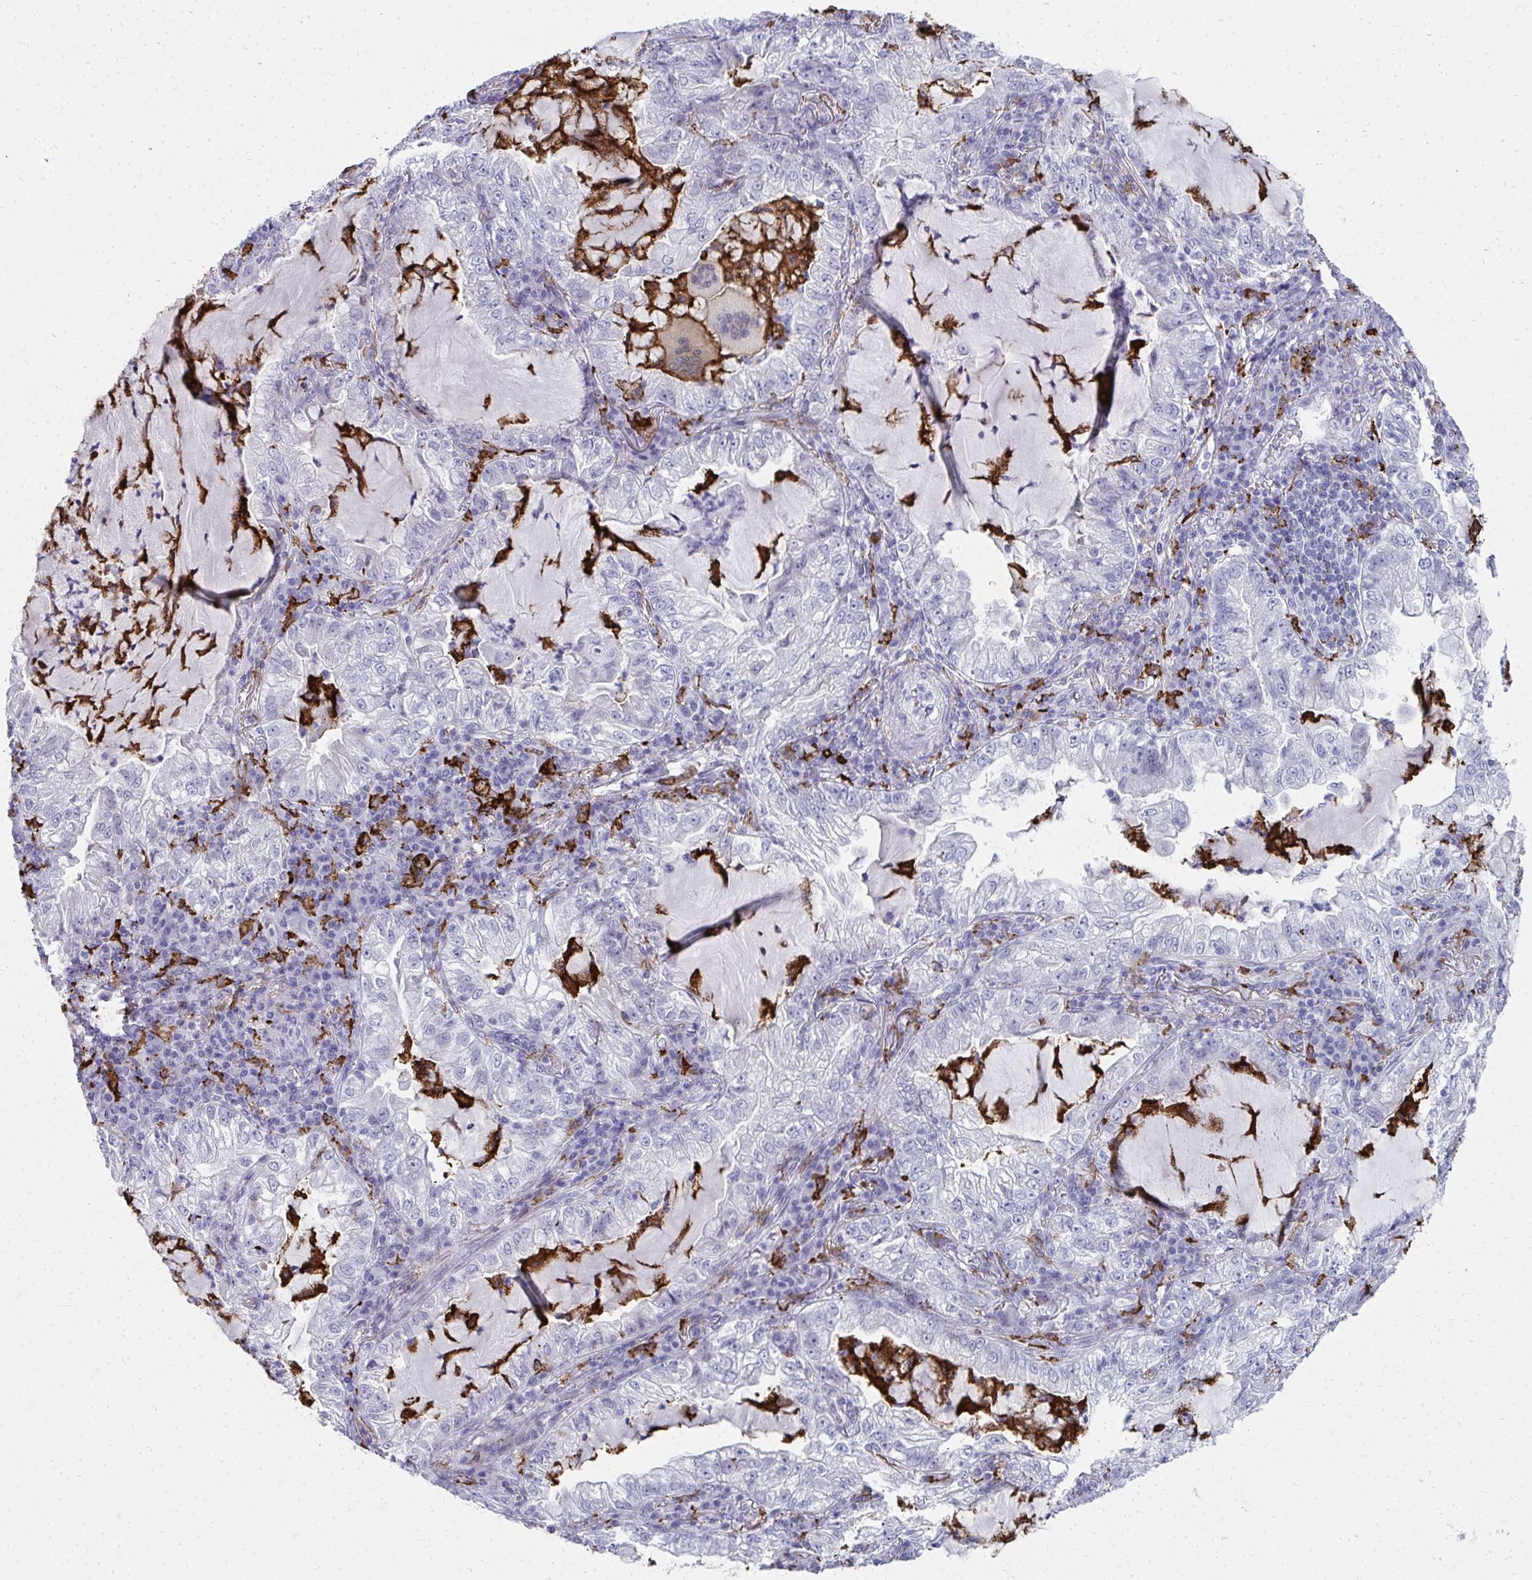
{"staining": {"intensity": "negative", "quantity": "none", "location": "none"}, "tissue": "lung cancer", "cell_type": "Tumor cells", "image_type": "cancer", "snomed": [{"axis": "morphology", "description": "Adenocarcinoma, NOS"}, {"axis": "topography", "description": "Lung"}], "caption": "The IHC image has no significant expression in tumor cells of adenocarcinoma (lung) tissue.", "gene": "CD163", "patient": {"sex": "female", "age": 73}}